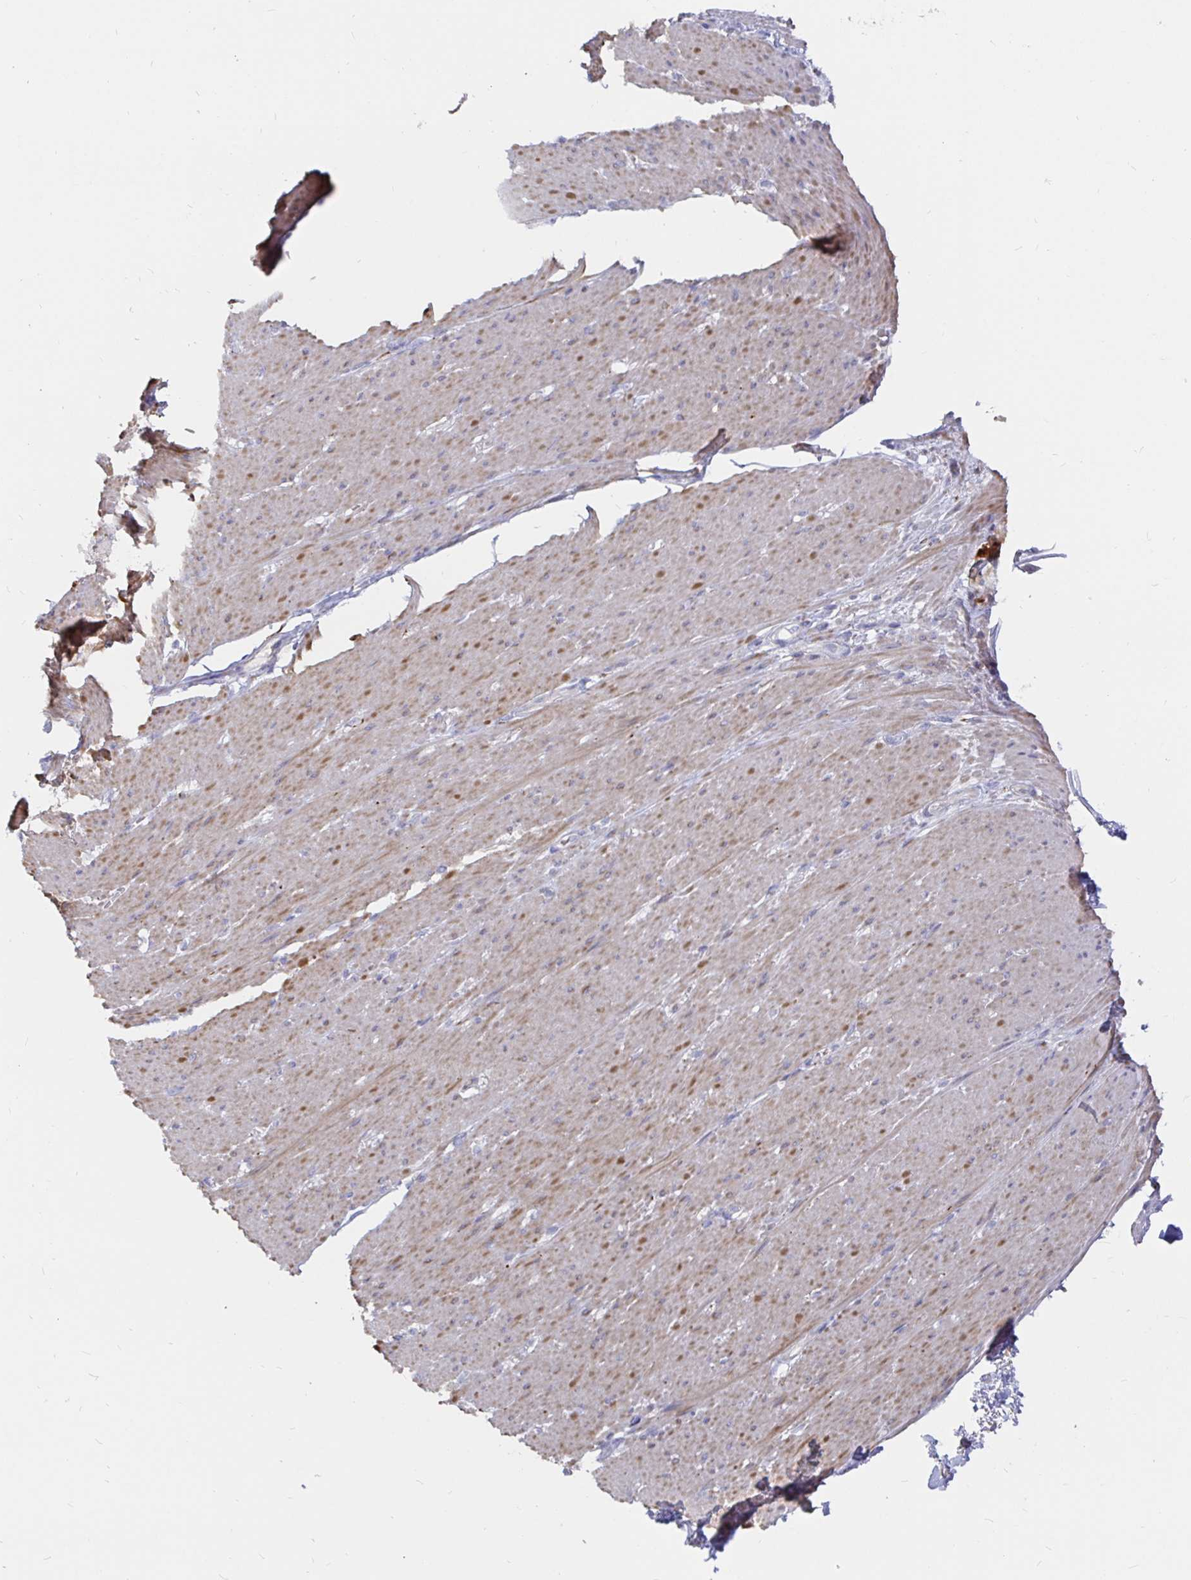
{"staining": {"intensity": "weak", "quantity": "25%-75%", "location": "cytoplasmic/membranous"}, "tissue": "smooth muscle", "cell_type": "Smooth muscle cells", "image_type": "normal", "snomed": [{"axis": "morphology", "description": "Normal tissue, NOS"}, {"axis": "topography", "description": "Smooth muscle"}, {"axis": "topography", "description": "Rectum"}], "caption": "About 25%-75% of smooth muscle cells in unremarkable human smooth muscle demonstrate weak cytoplasmic/membranous protein expression as visualized by brown immunohistochemical staining.", "gene": "KCTD19", "patient": {"sex": "male", "age": 53}}